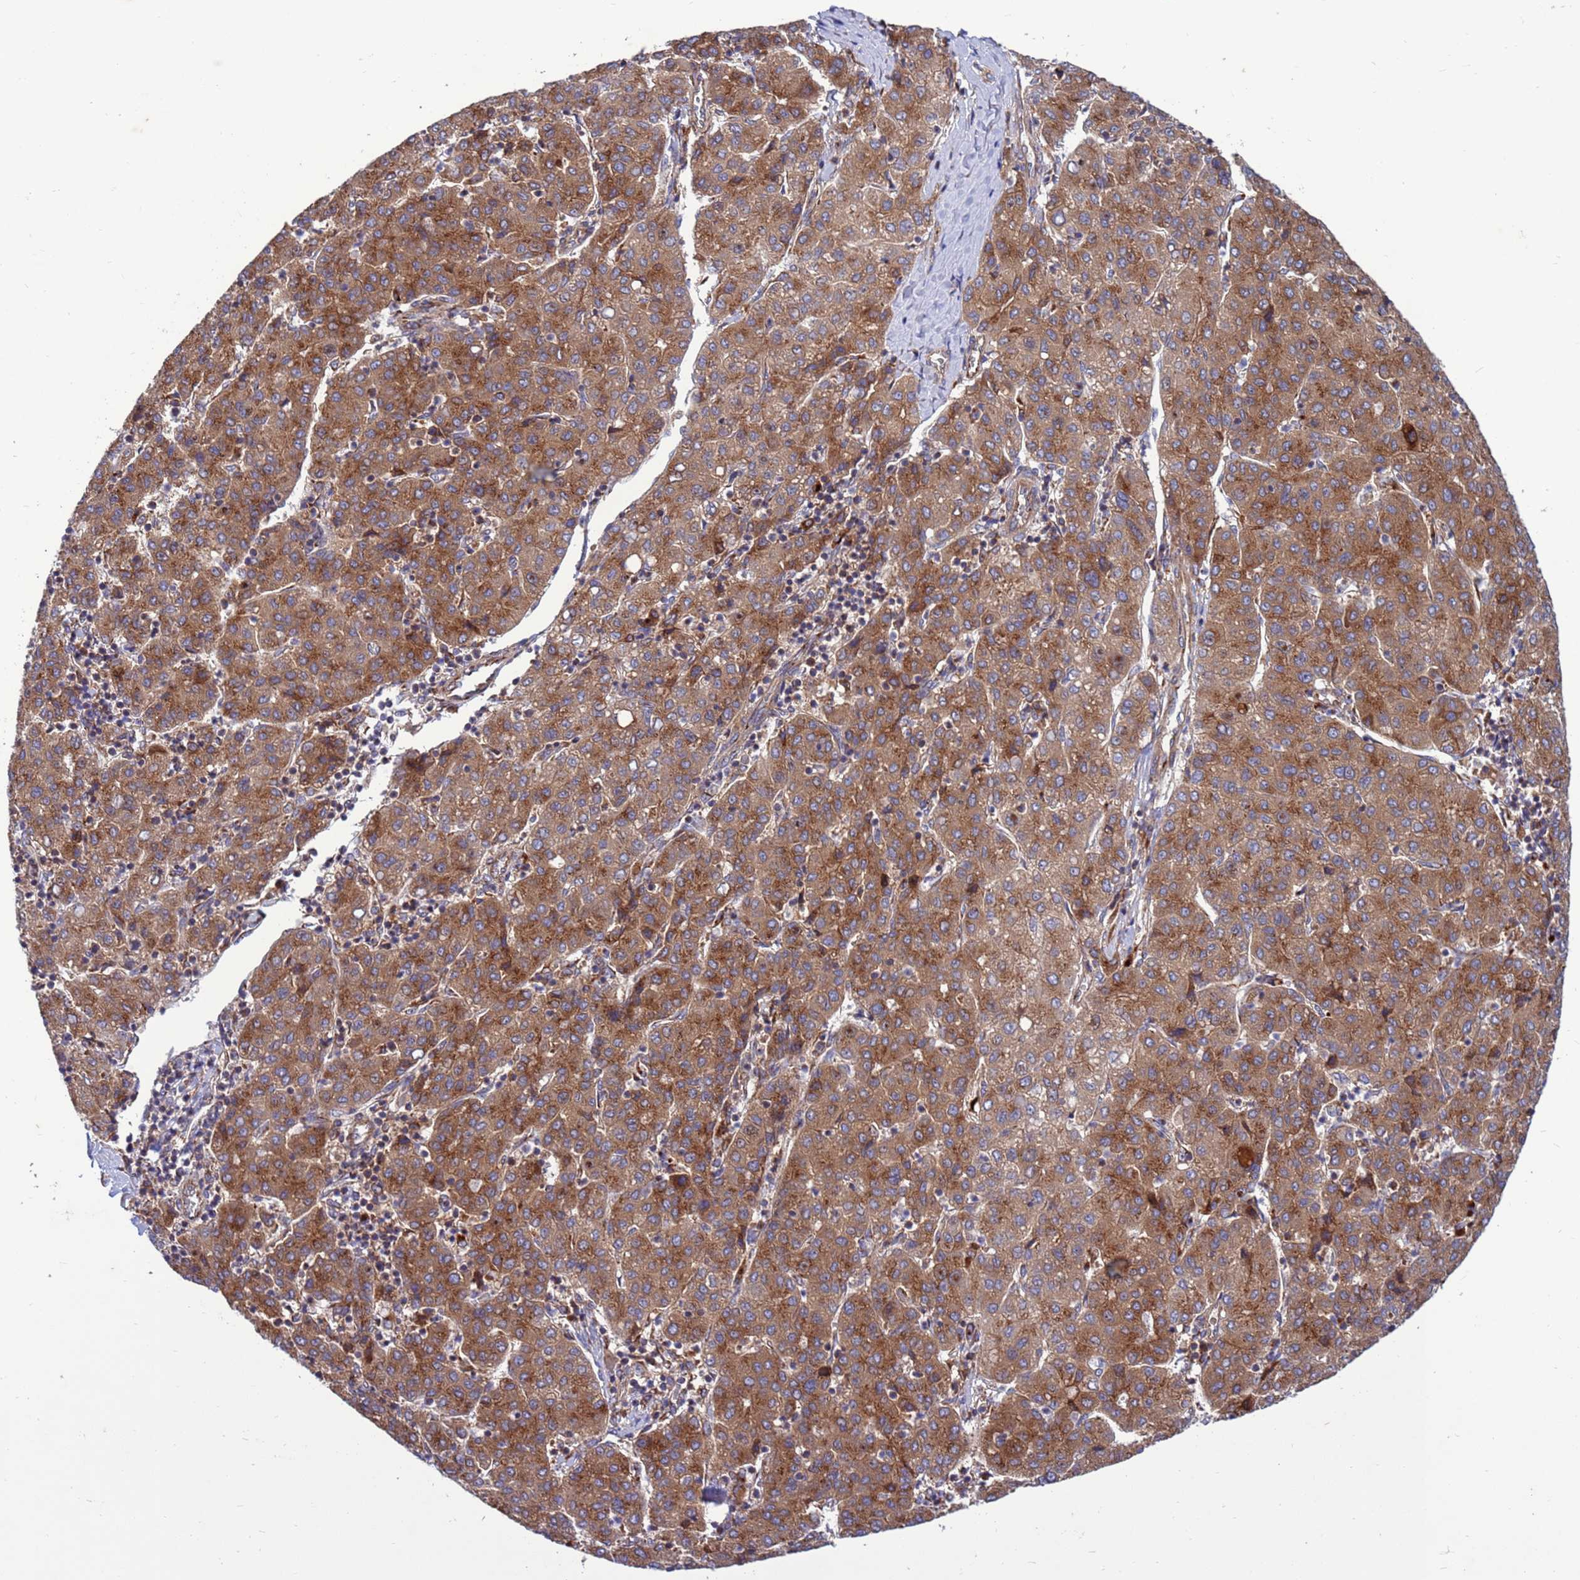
{"staining": {"intensity": "moderate", "quantity": ">75%", "location": "cytoplasmic/membranous"}, "tissue": "liver cancer", "cell_type": "Tumor cells", "image_type": "cancer", "snomed": [{"axis": "morphology", "description": "Carcinoma, Hepatocellular, NOS"}, {"axis": "topography", "description": "Liver"}], "caption": "Tumor cells show medium levels of moderate cytoplasmic/membranous staining in approximately >75% of cells in human liver cancer.", "gene": "ZC3HAV1", "patient": {"sex": "male", "age": 65}}